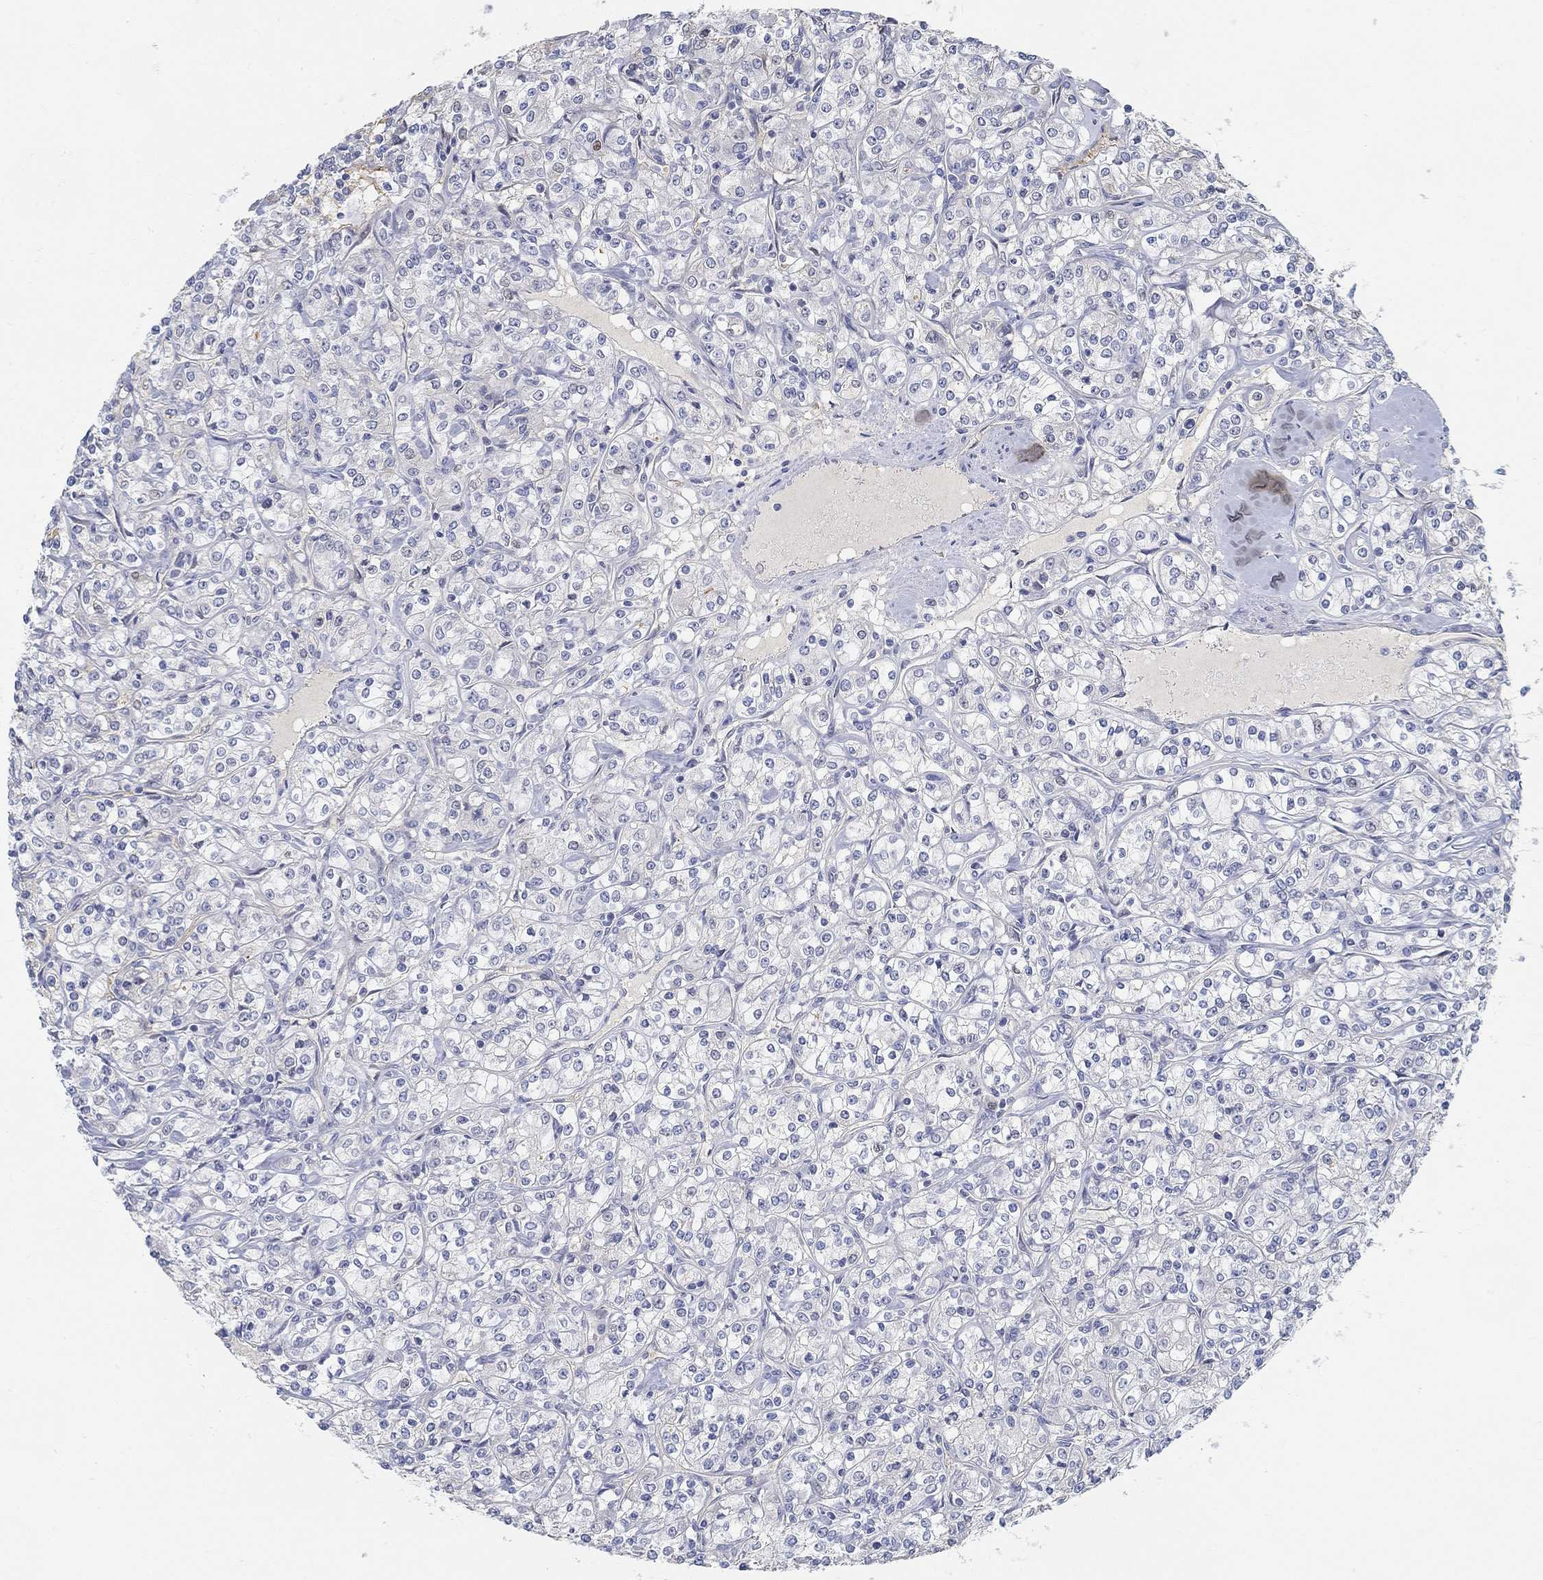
{"staining": {"intensity": "negative", "quantity": "none", "location": "none"}, "tissue": "renal cancer", "cell_type": "Tumor cells", "image_type": "cancer", "snomed": [{"axis": "morphology", "description": "Adenocarcinoma, NOS"}, {"axis": "topography", "description": "Kidney"}], "caption": "Micrograph shows no significant protein positivity in tumor cells of renal adenocarcinoma.", "gene": "SNTG2", "patient": {"sex": "male", "age": 77}}